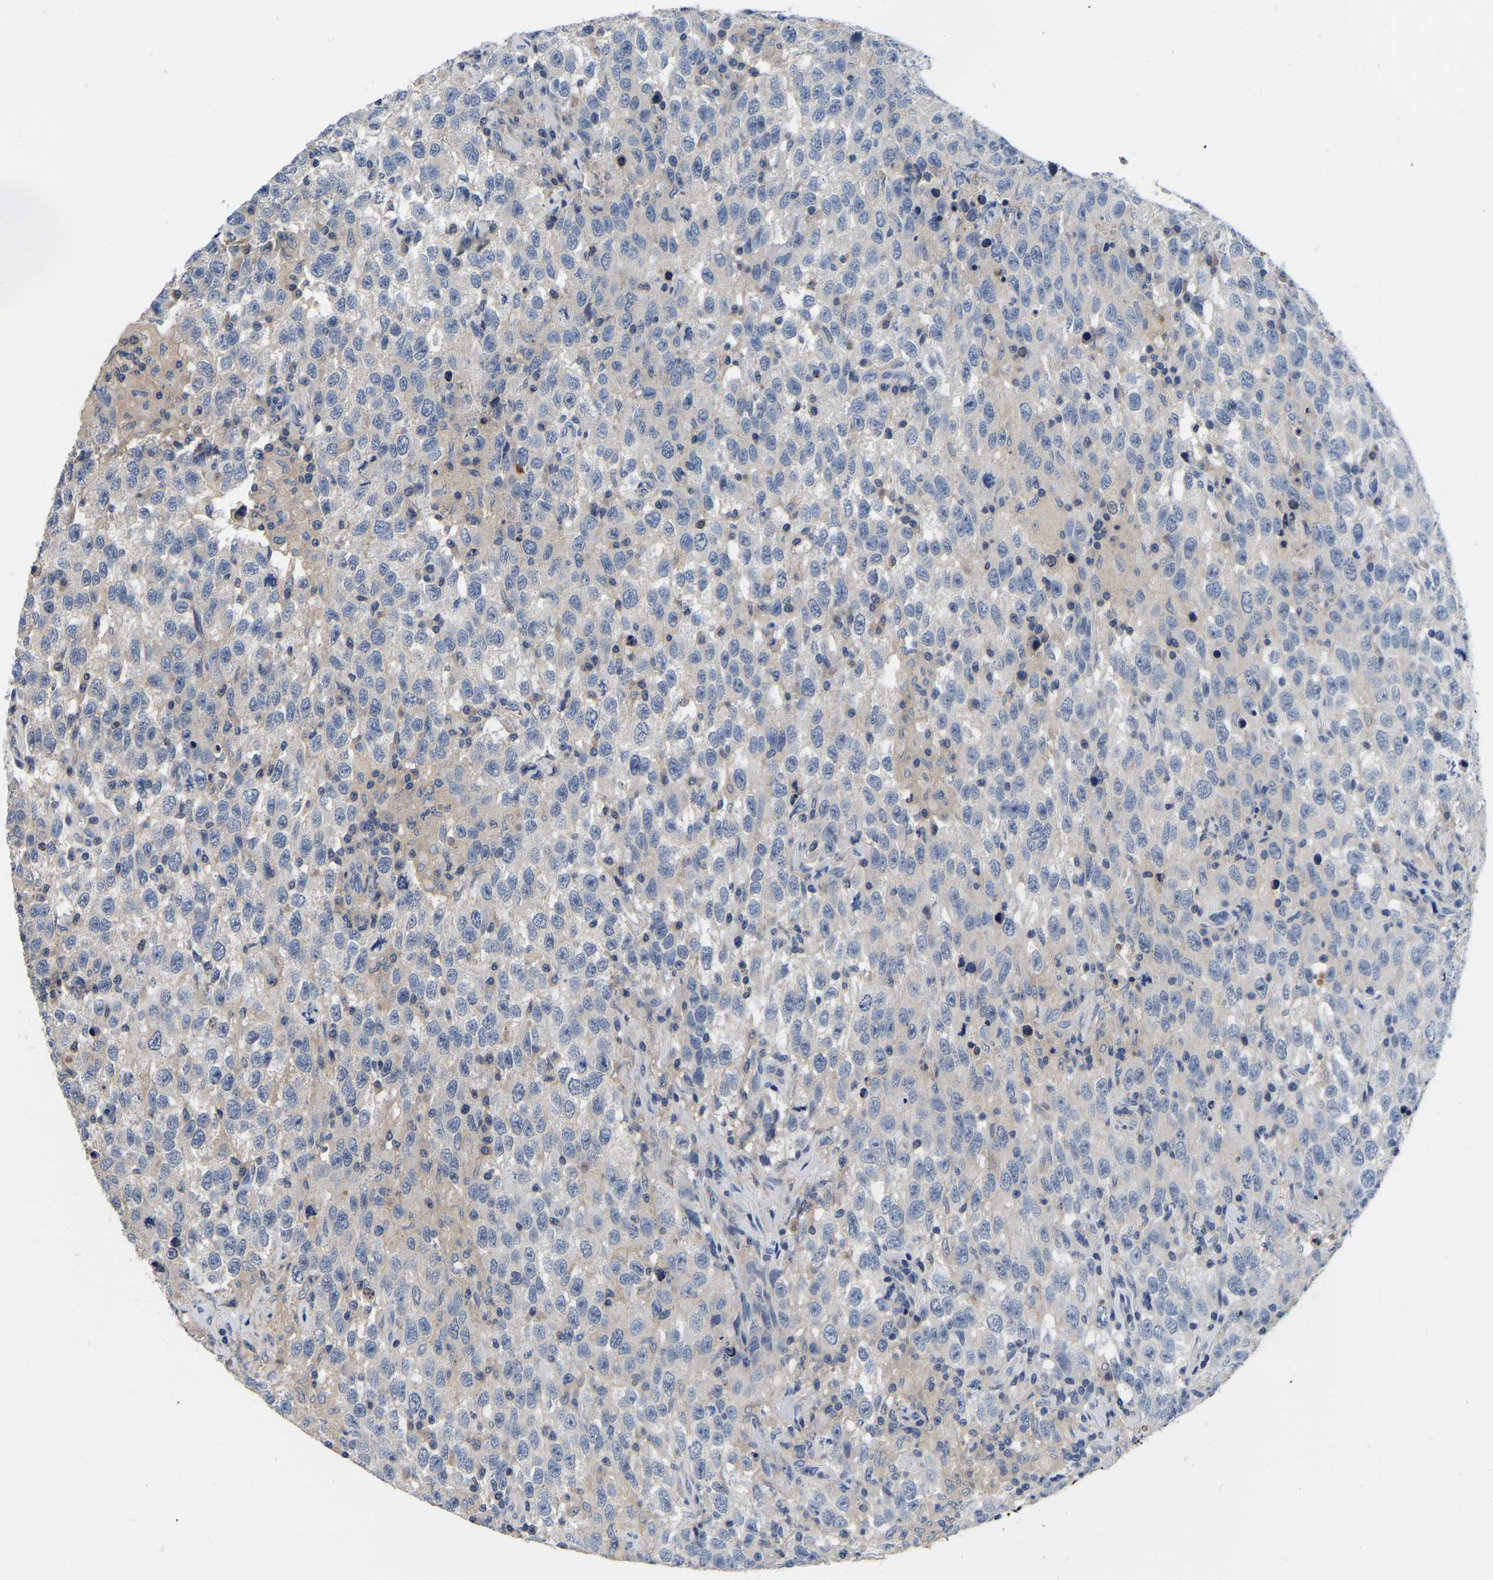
{"staining": {"intensity": "negative", "quantity": "none", "location": "none"}, "tissue": "testis cancer", "cell_type": "Tumor cells", "image_type": "cancer", "snomed": [{"axis": "morphology", "description": "Seminoma, NOS"}, {"axis": "topography", "description": "Testis"}], "caption": "High magnification brightfield microscopy of testis seminoma stained with DAB (3,3'-diaminobenzidine) (brown) and counterstained with hematoxylin (blue): tumor cells show no significant positivity.", "gene": "RAB27B", "patient": {"sex": "male", "age": 41}}